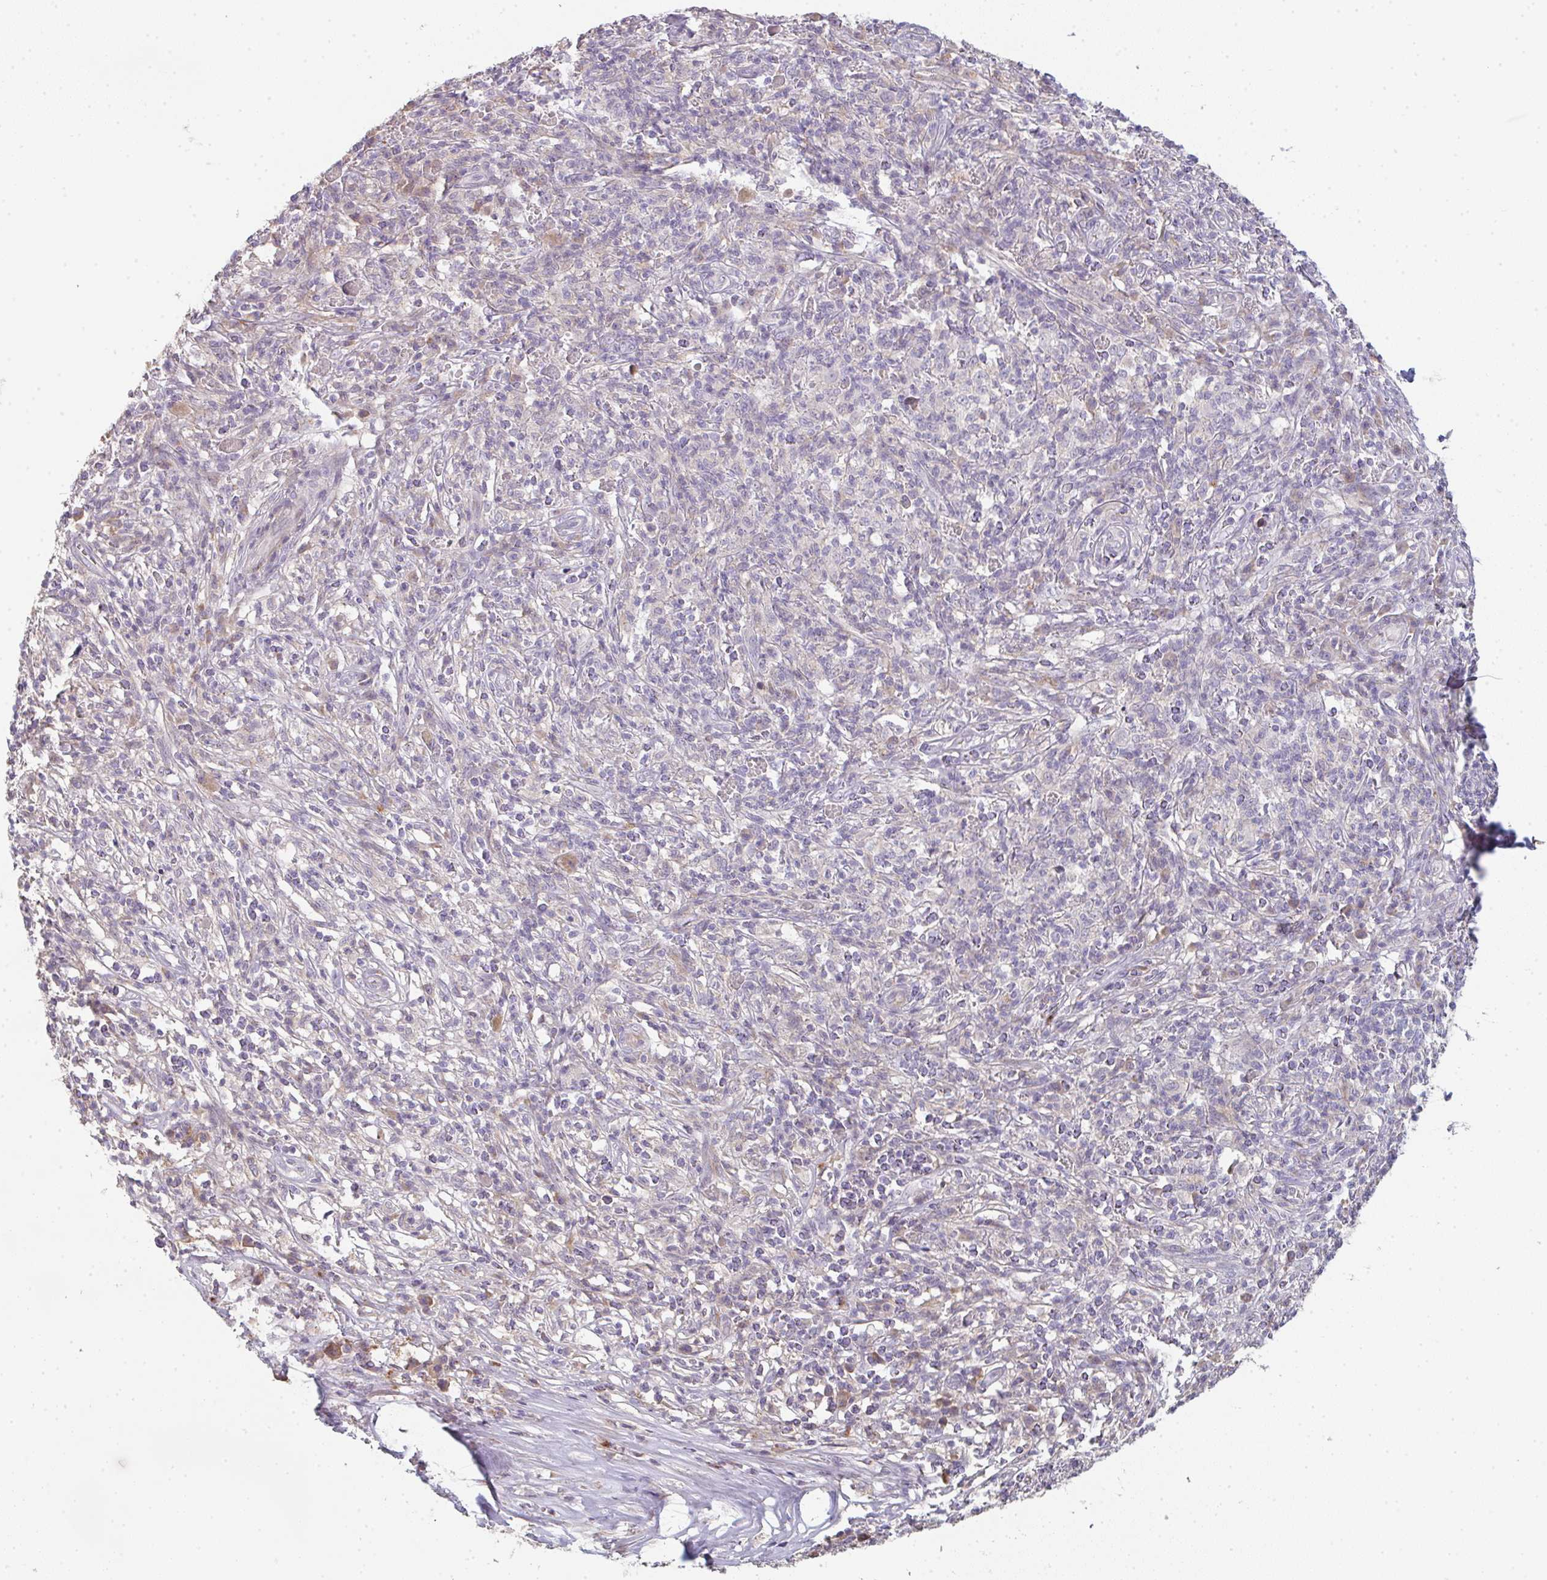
{"staining": {"intensity": "negative", "quantity": "none", "location": "none"}, "tissue": "melanoma", "cell_type": "Tumor cells", "image_type": "cancer", "snomed": [{"axis": "morphology", "description": "Malignant melanoma, NOS"}, {"axis": "topography", "description": "Skin"}], "caption": "Image shows no significant protein positivity in tumor cells of melanoma.", "gene": "TMEM237", "patient": {"sex": "male", "age": 66}}